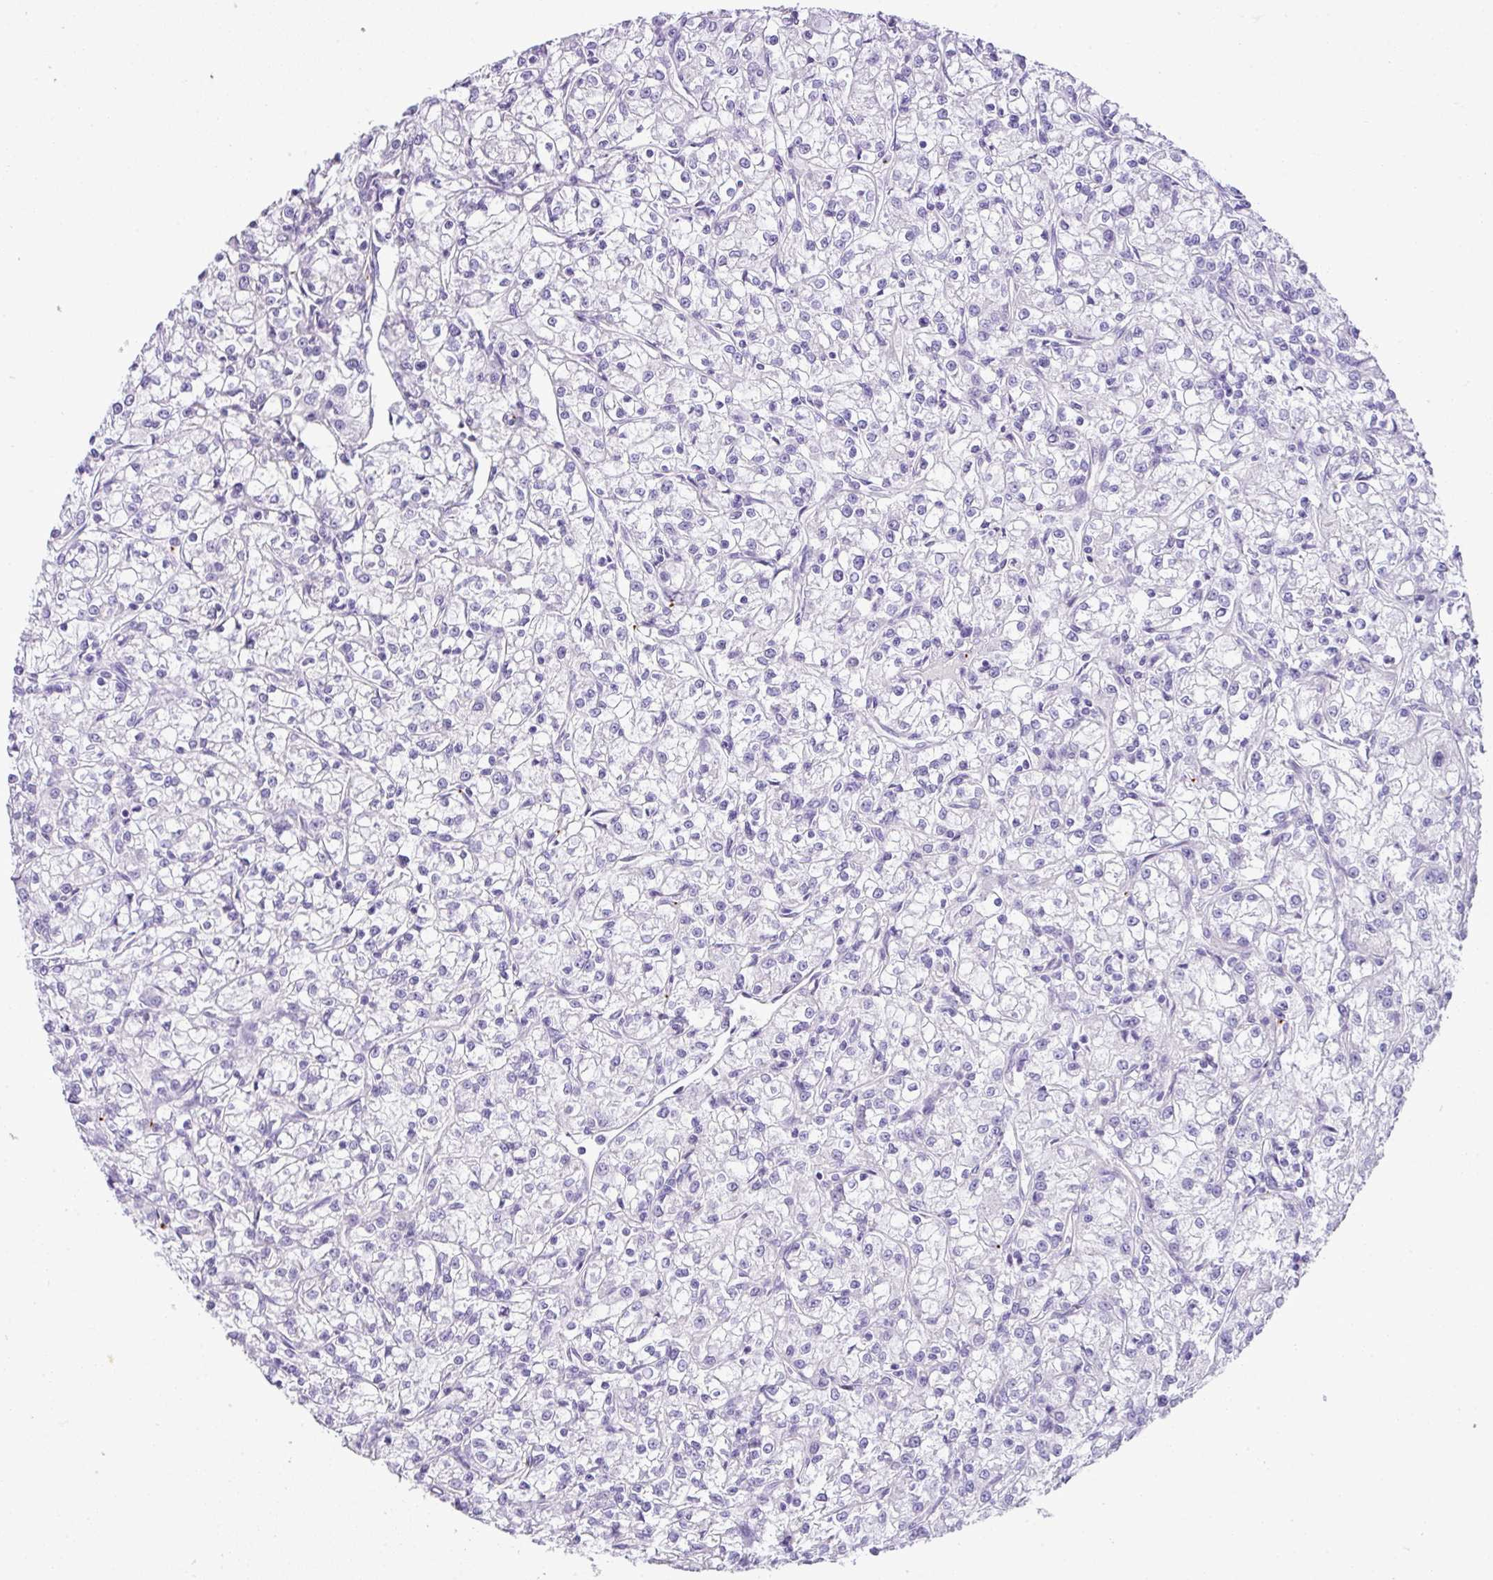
{"staining": {"intensity": "negative", "quantity": "none", "location": "none"}, "tissue": "renal cancer", "cell_type": "Tumor cells", "image_type": "cancer", "snomed": [{"axis": "morphology", "description": "Adenocarcinoma, NOS"}, {"axis": "topography", "description": "Kidney"}], "caption": "Immunohistochemistry (IHC) of human renal adenocarcinoma exhibits no staining in tumor cells. (Brightfield microscopy of DAB (3,3'-diaminobenzidine) IHC at high magnification).", "gene": "CMTM5", "patient": {"sex": "female", "age": 59}}